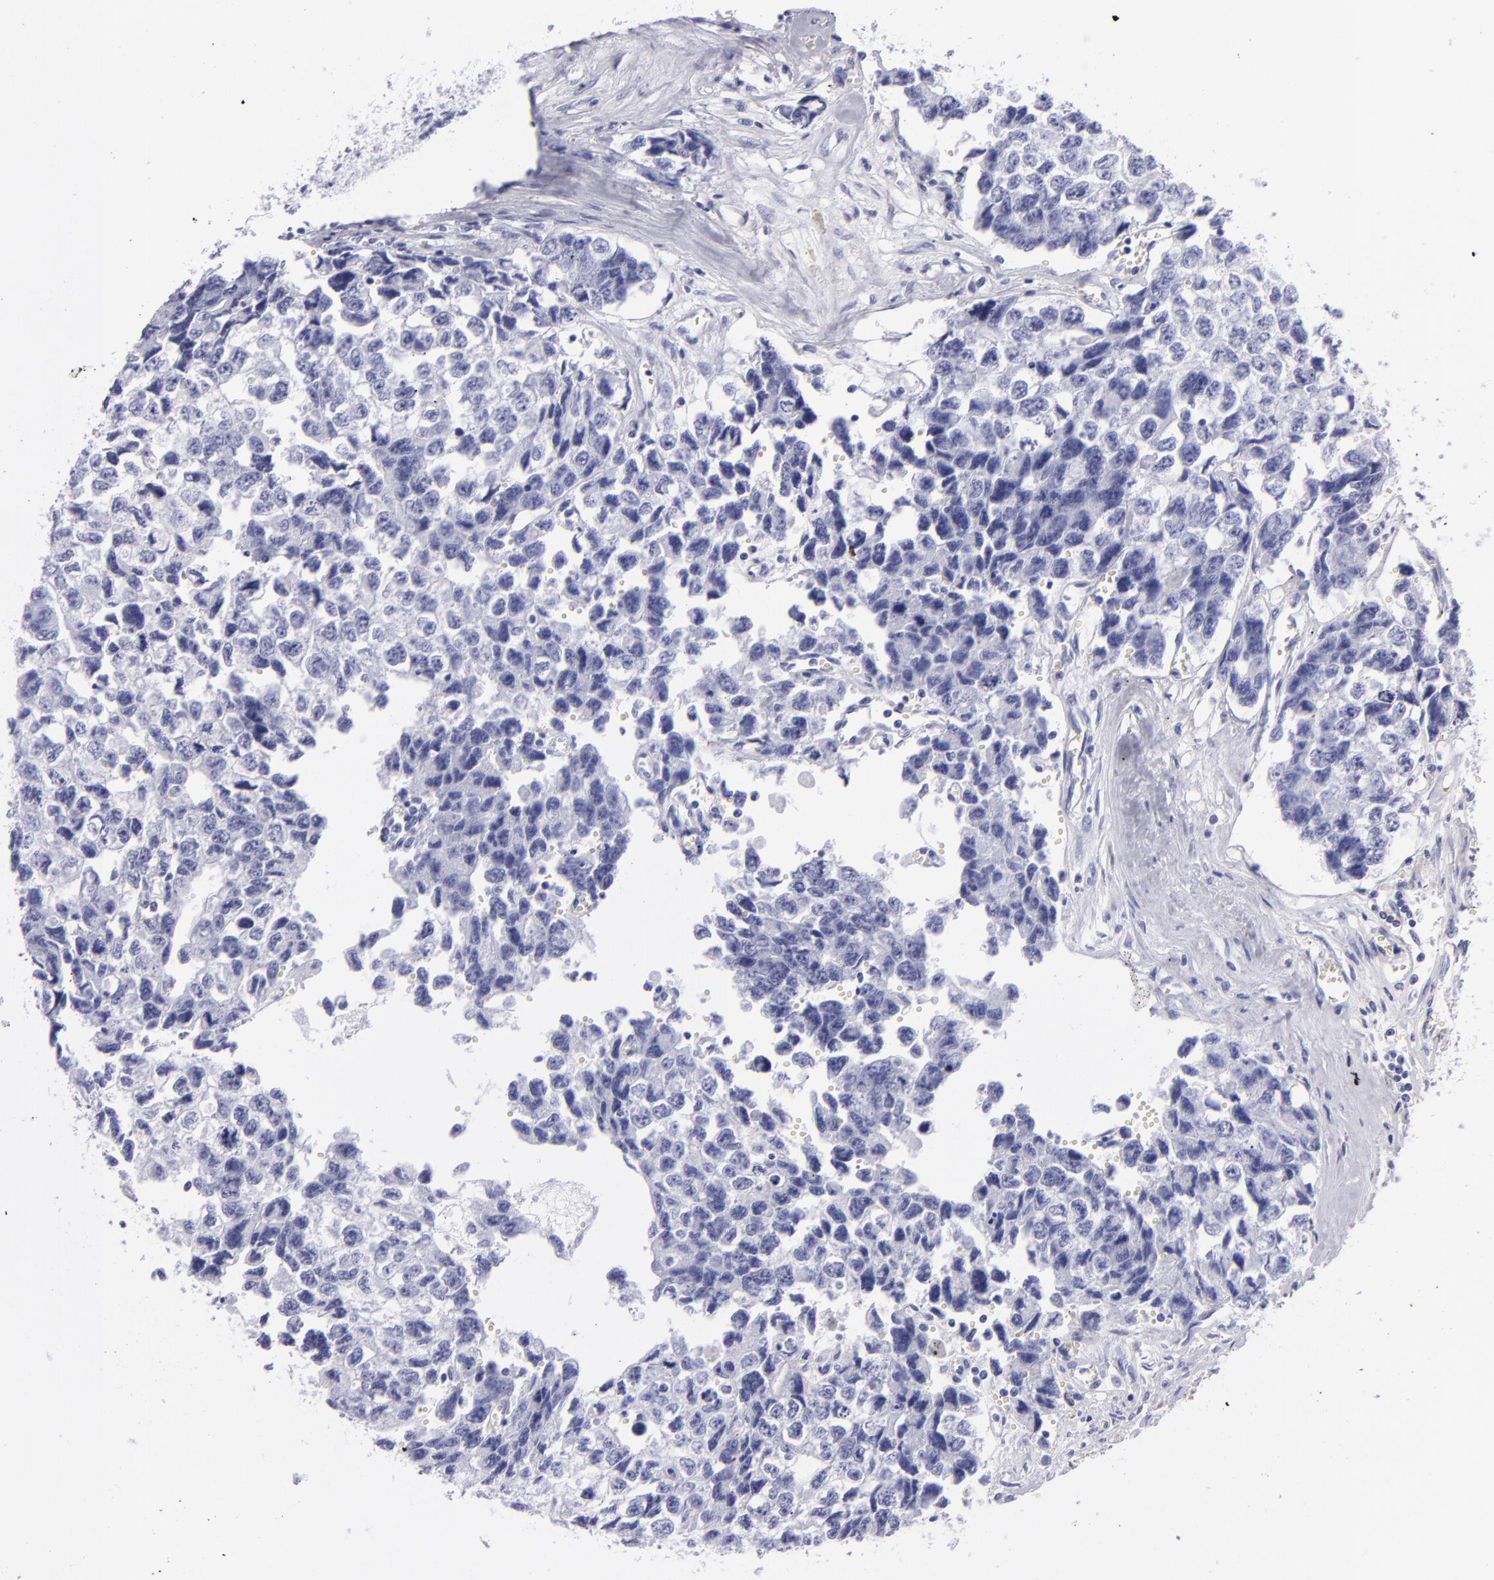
{"staining": {"intensity": "negative", "quantity": "none", "location": "none"}, "tissue": "testis cancer", "cell_type": "Tumor cells", "image_type": "cancer", "snomed": [{"axis": "morphology", "description": "Carcinoma, Embryonal, NOS"}, {"axis": "topography", "description": "Testis"}], "caption": "Testis cancer (embryonal carcinoma) stained for a protein using IHC displays no expression tumor cells.", "gene": "PVALB", "patient": {"sex": "male", "age": 31}}